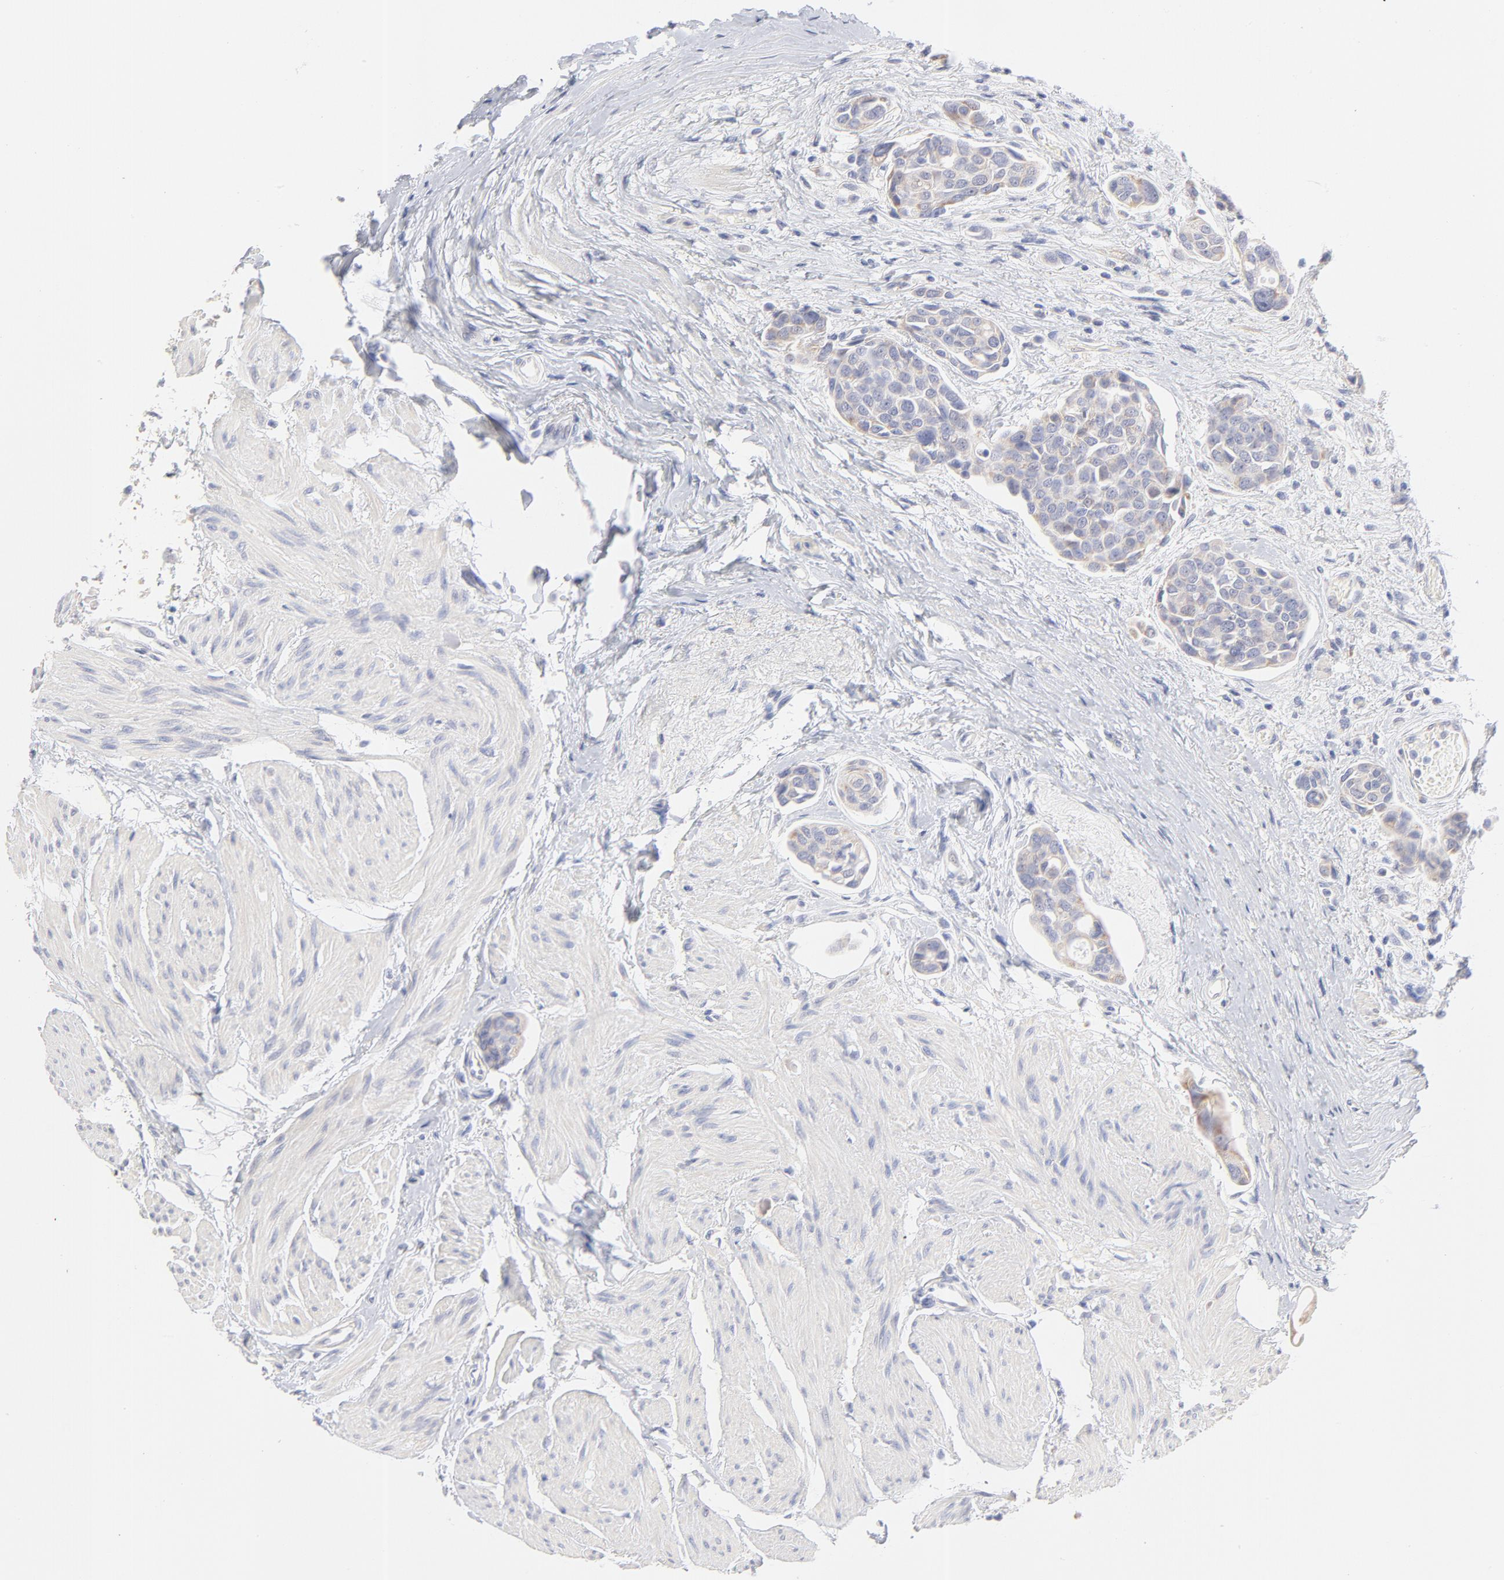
{"staining": {"intensity": "weak", "quantity": ">75%", "location": "cytoplasmic/membranous"}, "tissue": "urothelial cancer", "cell_type": "Tumor cells", "image_type": "cancer", "snomed": [{"axis": "morphology", "description": "Urothelial carcinoma, High grade"}, {"axis": "topography", "description": "Urinary bladder"}], "caption": "Immunohistochemistry micrograph of neoplastic tissue: human urothelial cancer stained using IHC demonstrates low levels of weak protein expression localized specifically in the cytoplasmic/membranous of tumor cells, appearing as a cytoplasmic/membranous brown color.", "gene": "TST", "patient": {"sex": "male", "age": 78}}